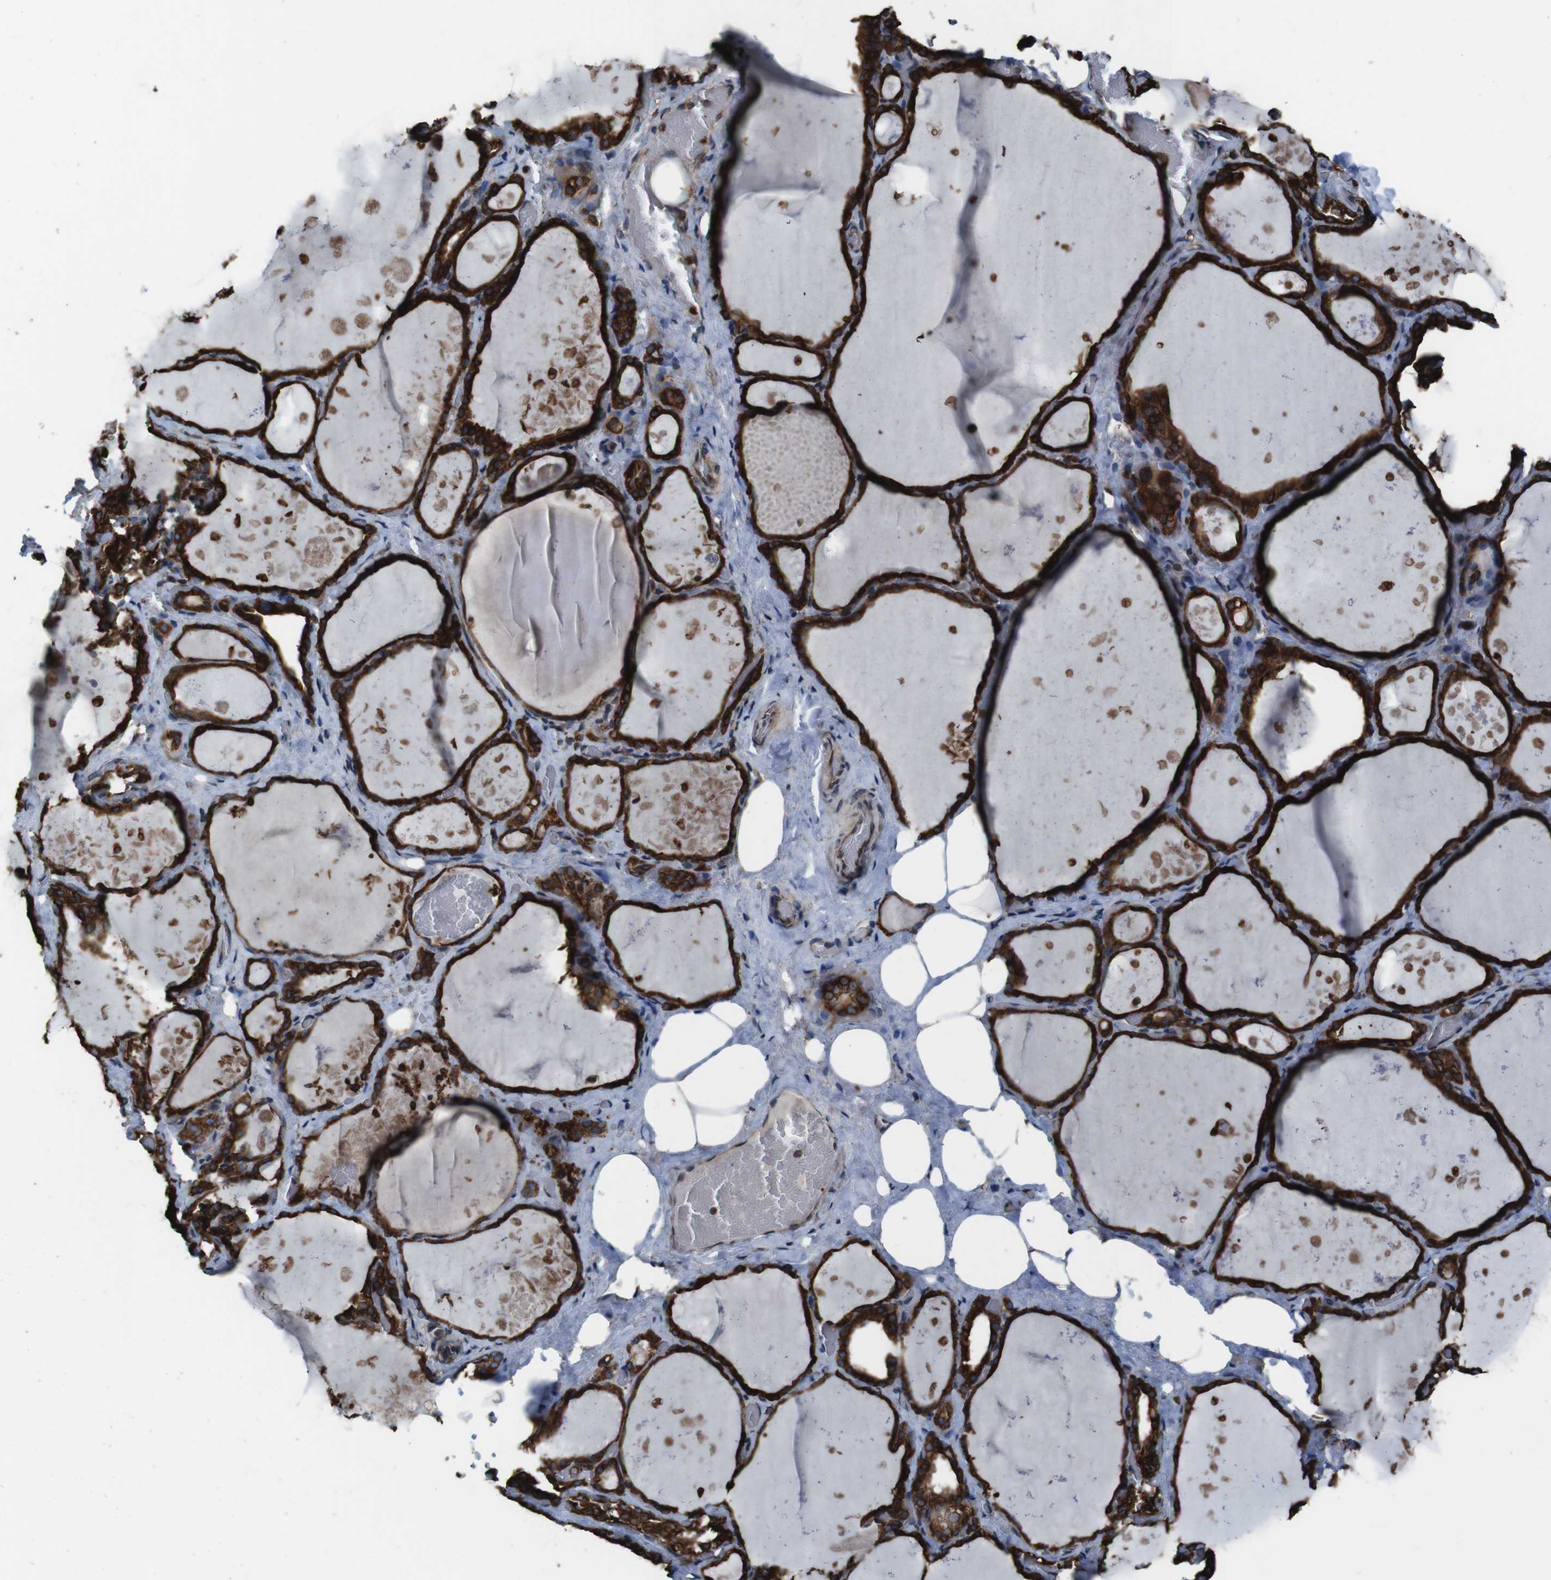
{"staining": {"intensity": "strong", "quantity": ">75%", "location": "cytoplasmic/membranous"}, "tissue": "thyroid gland", "cell_type": "Glandular cells", "image_type": "normal", "snomed": [{"axis": "morphology", "description": "Normal tissue, NOS"}, {"axis": "topography", "description": "Thyroid gland"}], "caption": "Strong cytoplasmic/membranous positivity is seen in approximately >75% of glandular cells in unremarkable thyroid gland.", "gene": "APMAP", "patient": {"sex": "male", "age": 61}}